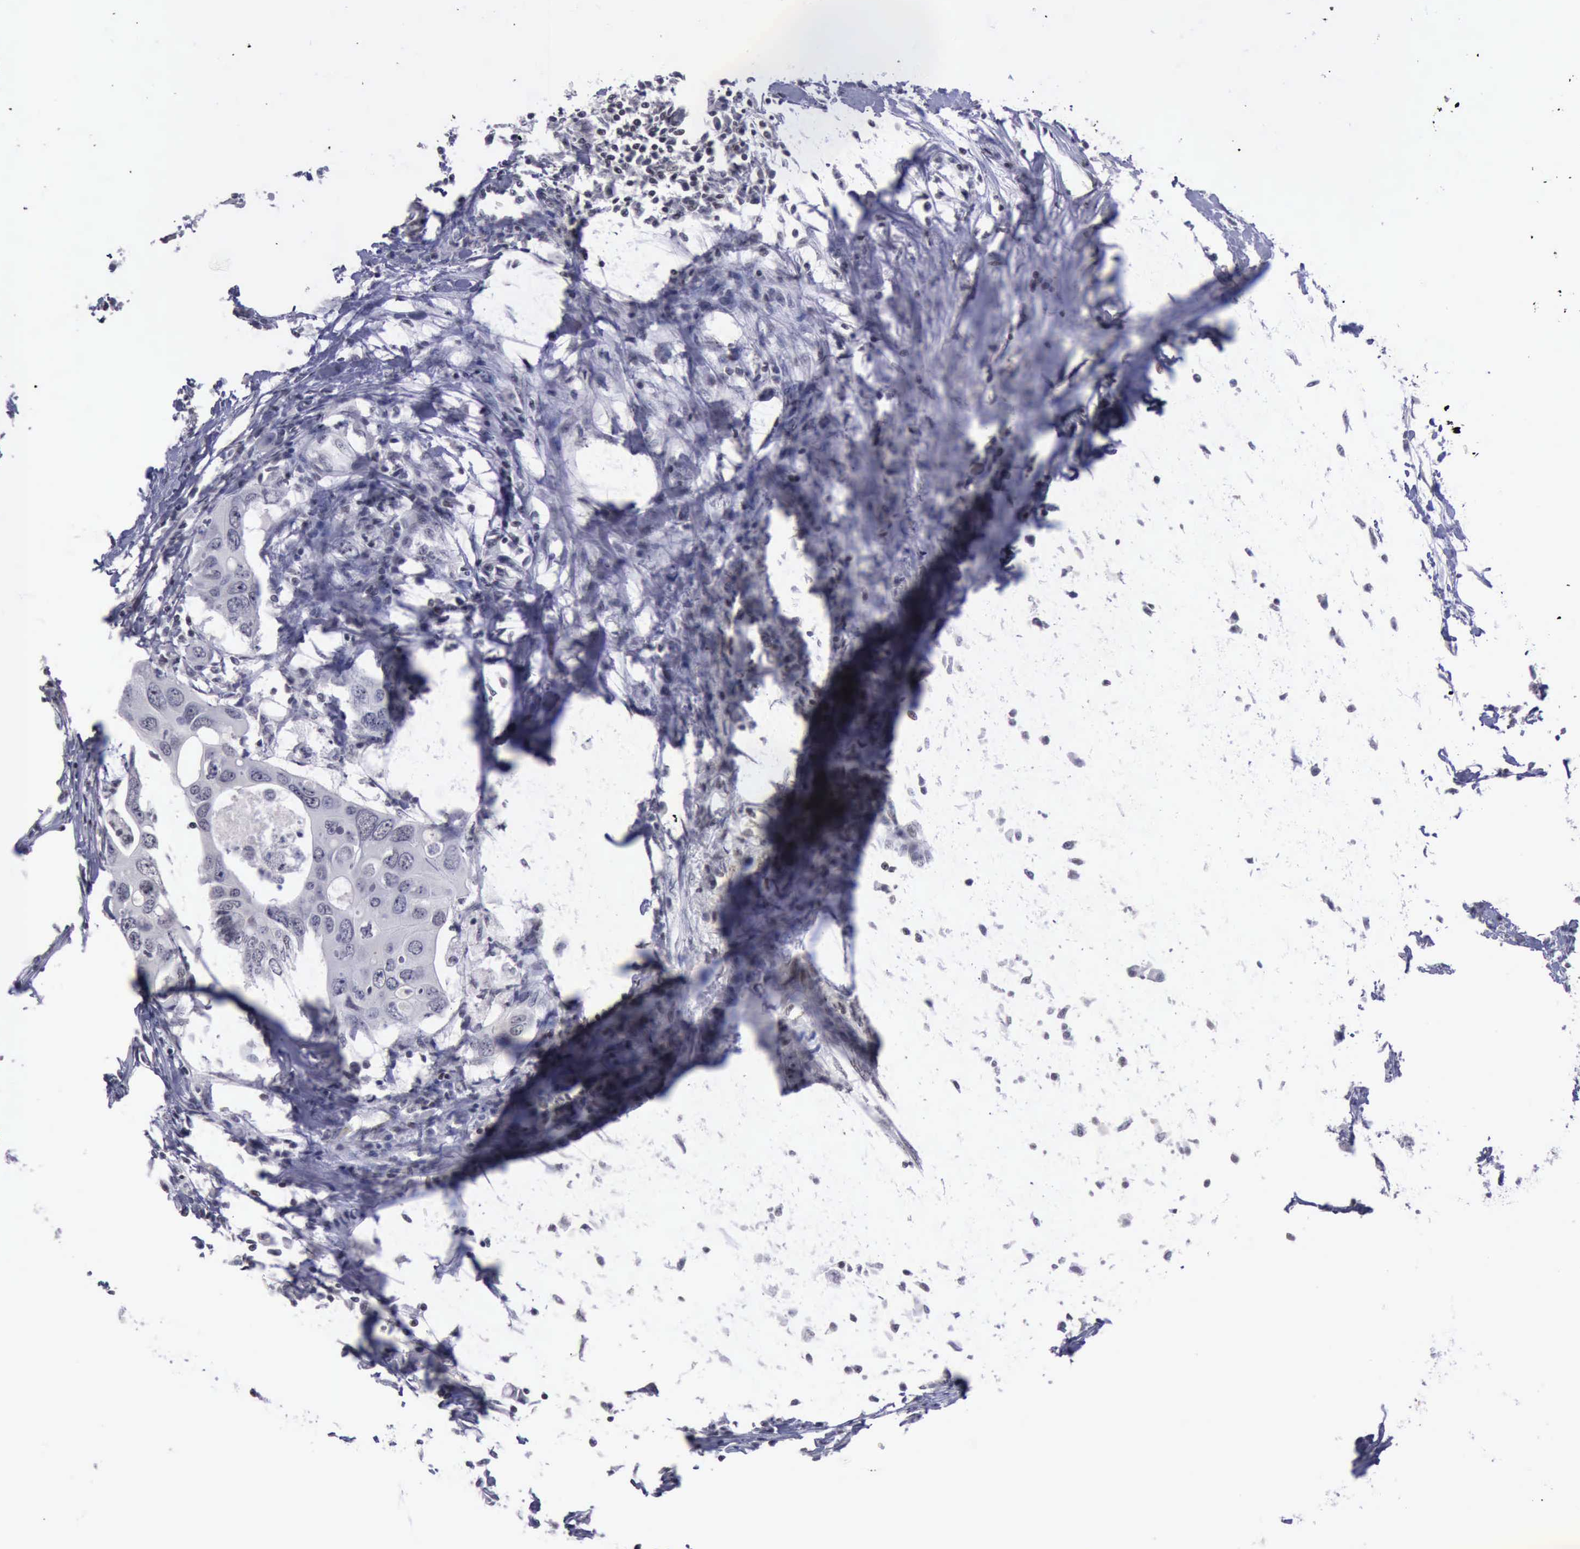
{"staining": {"intensity": "weak", "quantity": "<25%", "location": "nuclear"}, "tissue": "colorectal cancer", "cell_type": "Tumor cells", "image_type": "cancer", "snomed": [{"axis": "morphology", "description": "Adenocarcinoma, NOS"}, {"axis": "topography", "description": "Colon"}], "caption": "Immunohistochemistry (IHC) micrograph of neoplastic tissue: human colorectal cancer (adenocarcinoma) stained with DAB reveals no significant protein positivity in tumor cells.", "gene": "YY1", "patient": {"sex": "male", "age": 71}}